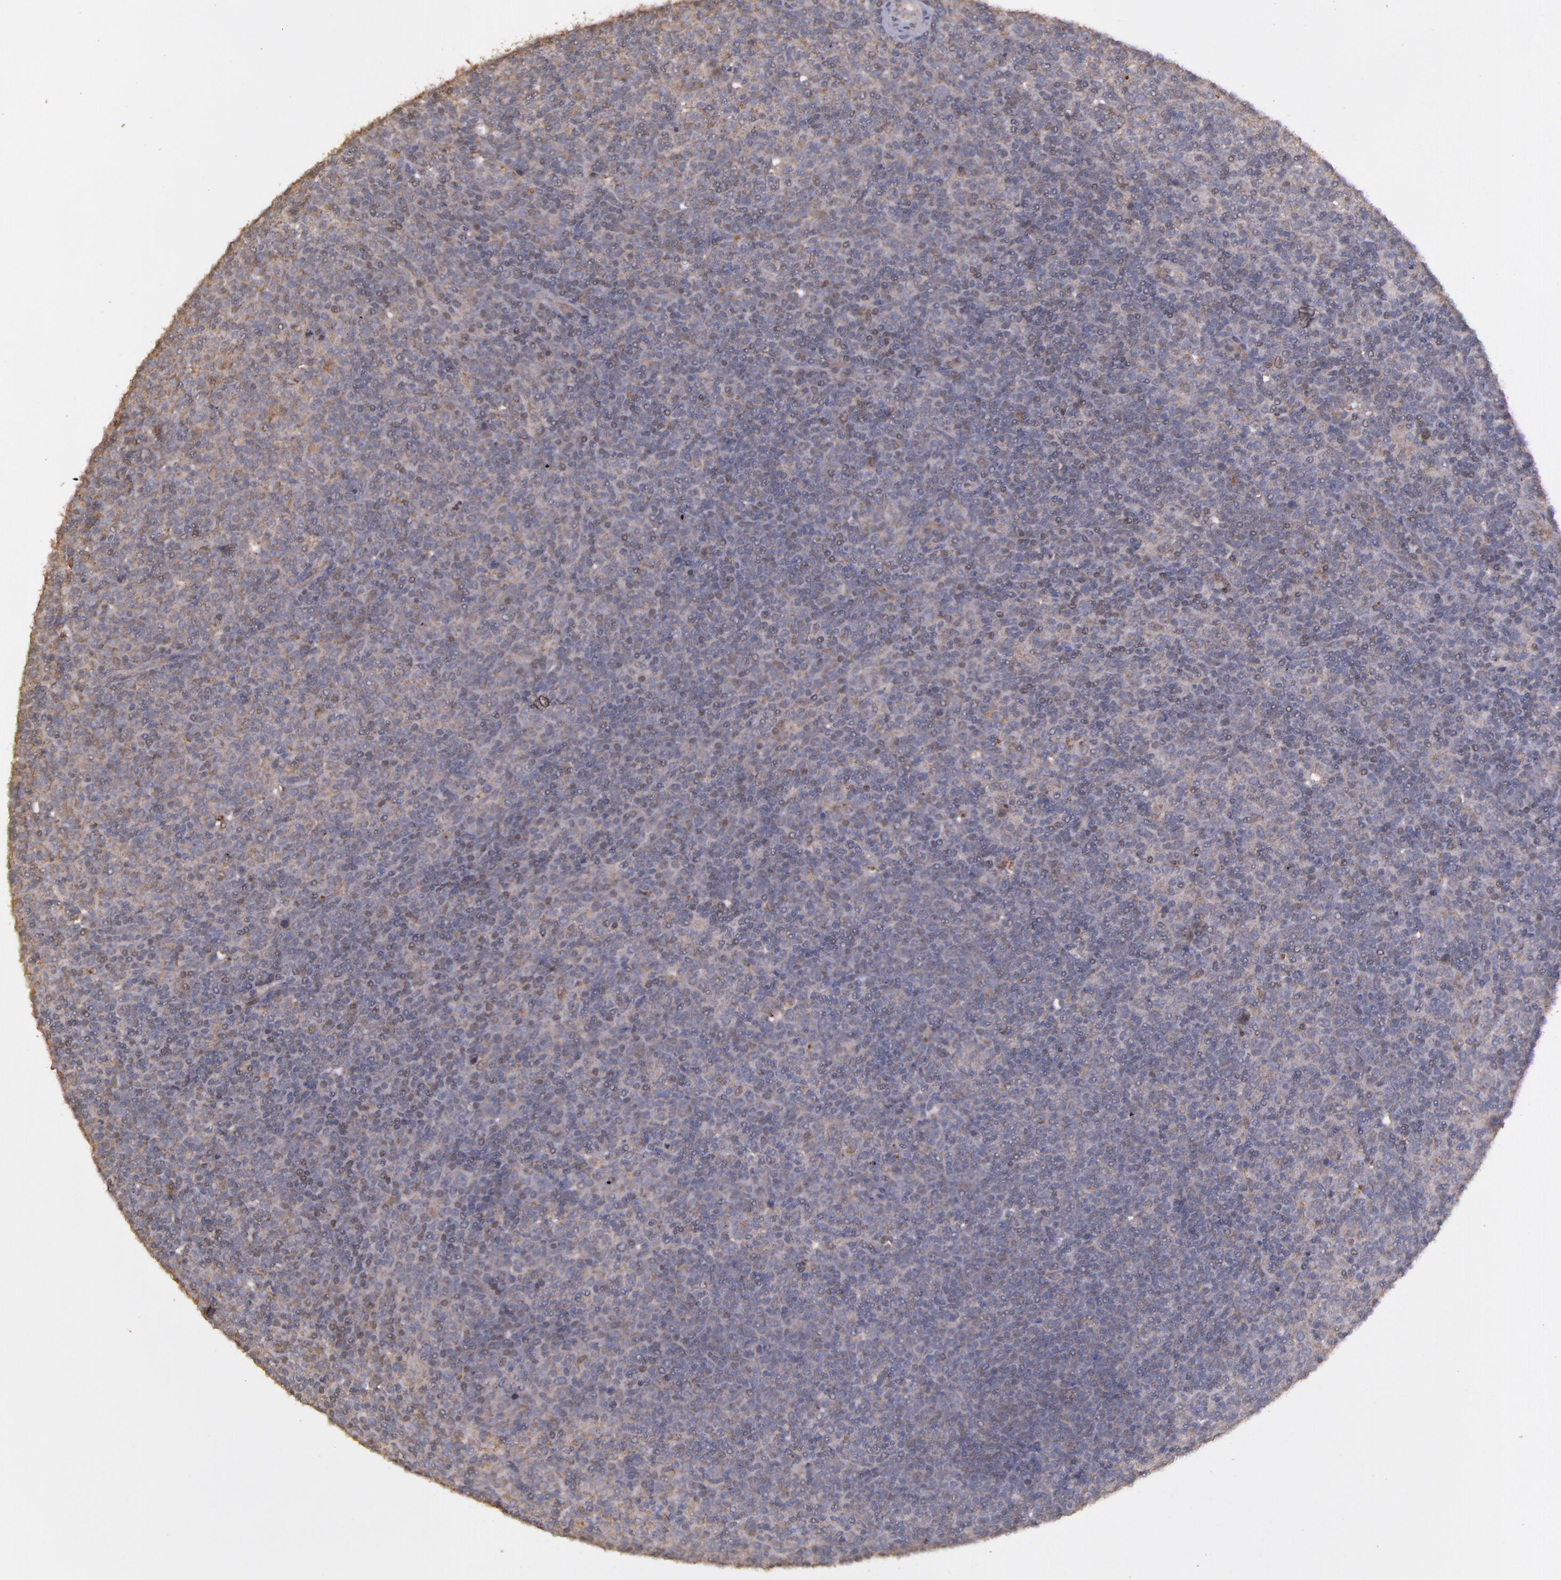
{"staining": {"intensity": "negative", "quantity": "none", "location": "none"}, "tissue": "lymphoma", "cell_type": "Tumor cells", "image_type": "cancer", "snomed": [{"axis": "morphology", "description": "Malignant lymphoma, non-Hodgkin's type, Low grade"}, {"axis": "topography", "description": "Lymph node"}], "caption": "A micrograph of human lymphoma is negative for staining in tumor cells.", "gene": "HECTD1", "patient": {"sex": "male", "age": 70}}